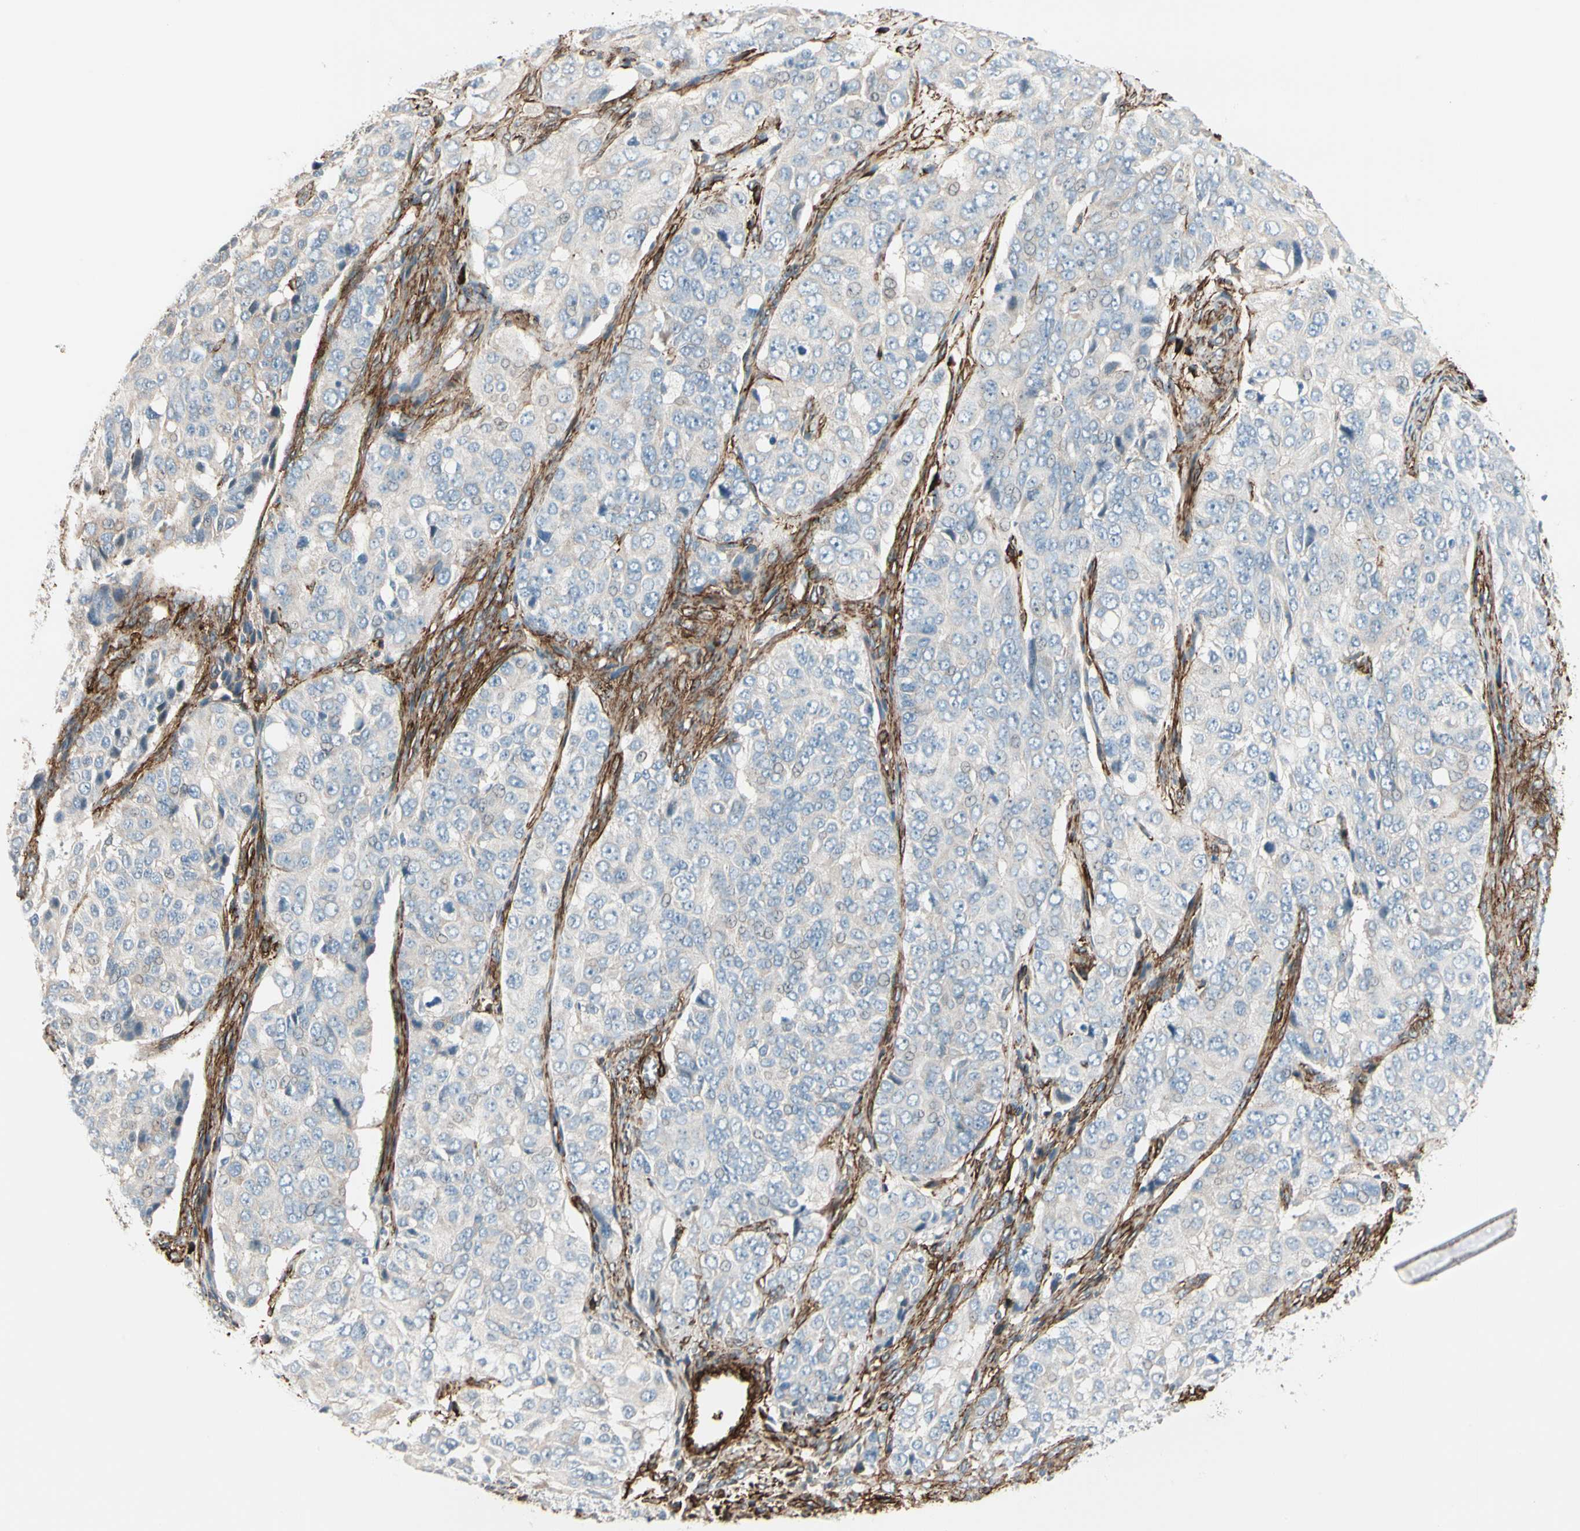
{"staining": {"intensity": "negative", "quantity": "none", "location": "none"}, "tissue": "ovarian cancer", "cell_type": "Tumor cells", "image_type": "cancer", "snomed": [{"axis": "morphology", "description": "Carcinoma, endometroid"}, {"axis": "topography", "description": "Ovary"}], "caption": "A high-resolution histopathology image shows IHC staining of endometroid carcinoma (ovarian), which displays no significant positivity in tumor cells.", "gene": "CALD1", "patient": {"sex": "female", "age": 51}}